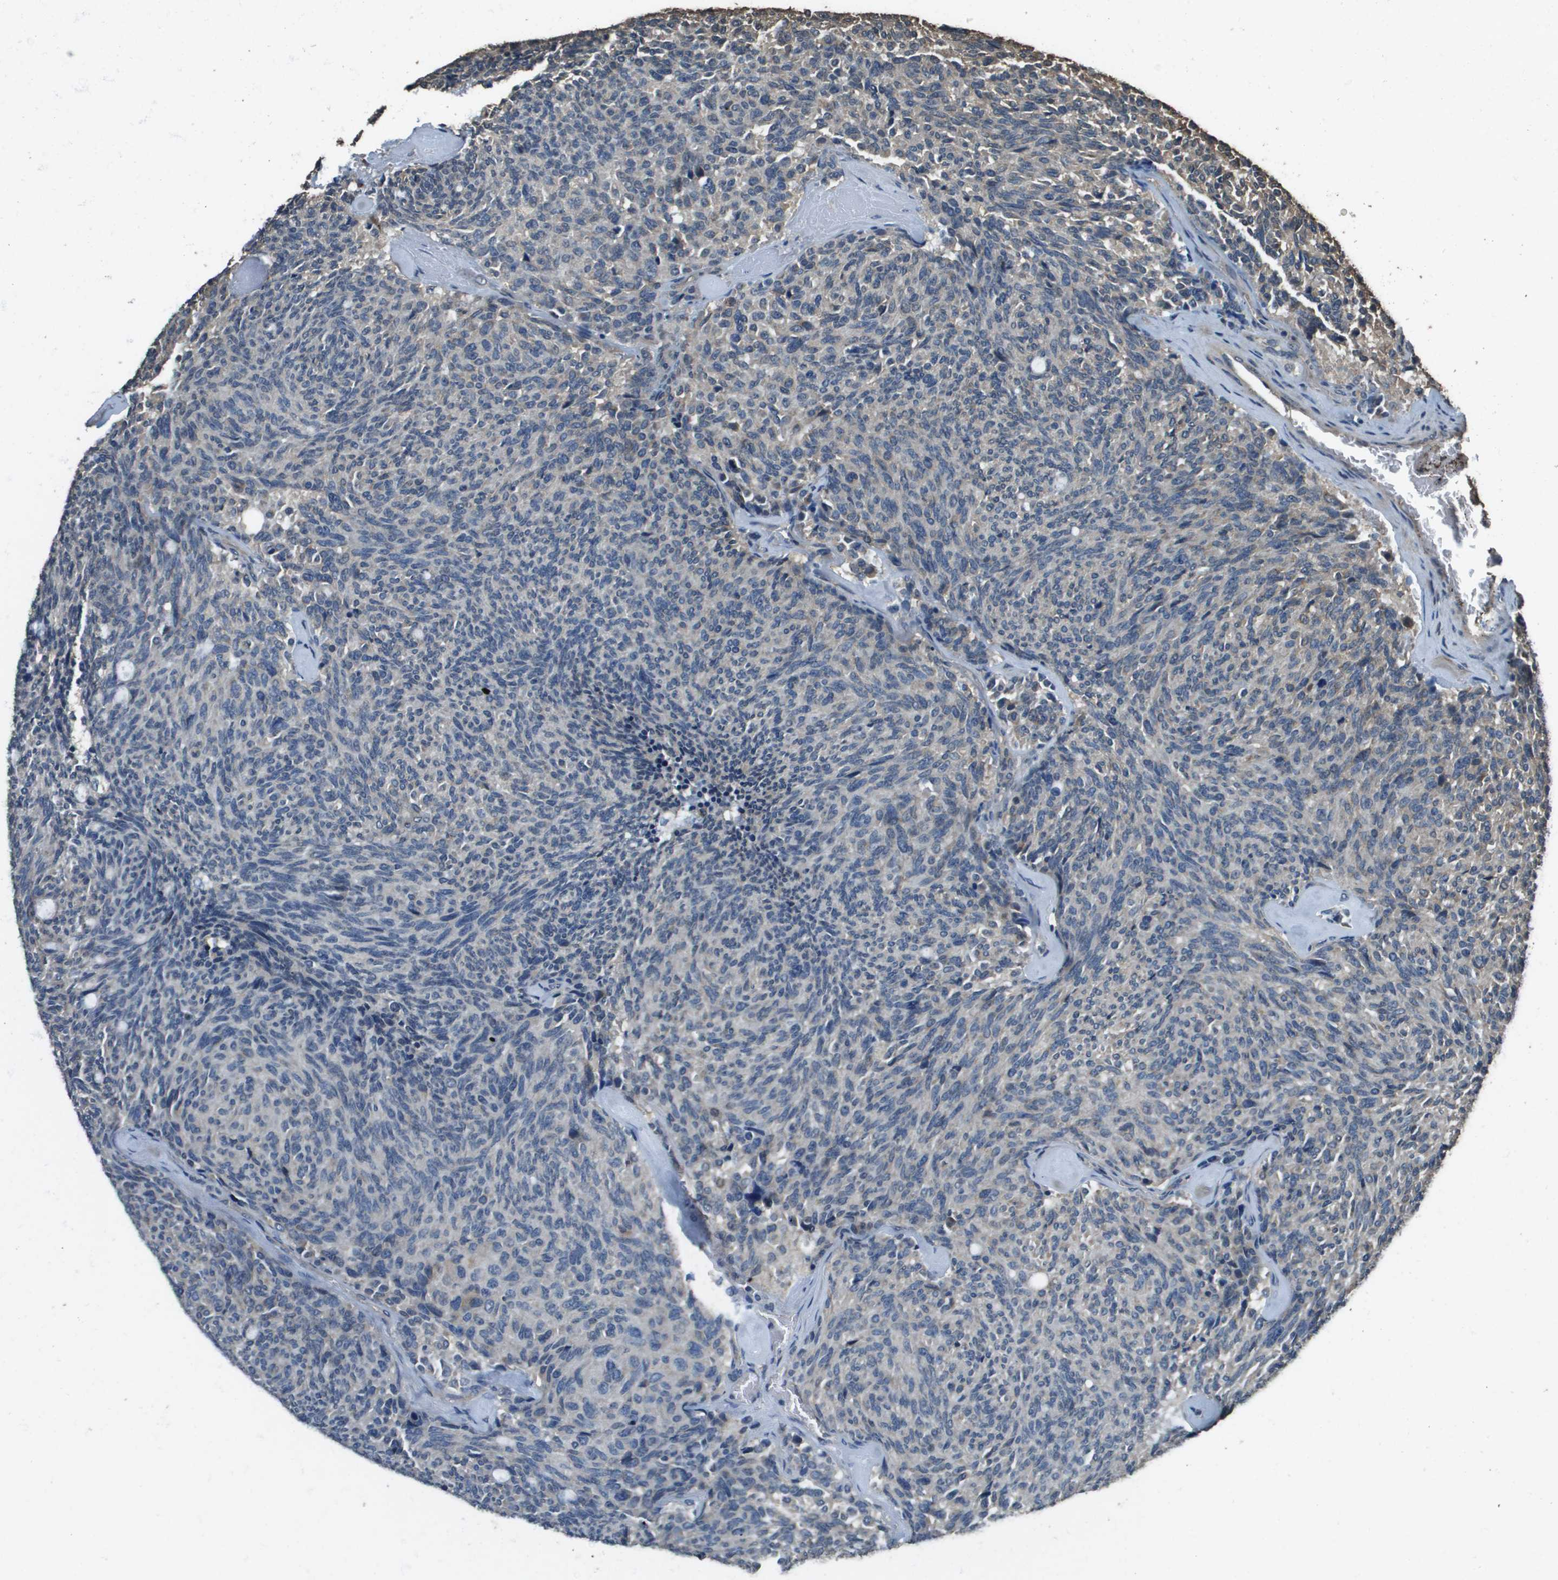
{"staining": {"intensity": "negative", "quantity": "none", "location": "none"}, "tissue": "carcinoid", "cell_type": "Tumor cells", "image_type": "cancer", "snomed": [{"axis": "morphology", "description": "Carcinoid, malignant, NOS"}, {"axis": "topography", "description": "Pancreas"}], "caption": "Tumor cells show no significant expression in carcinoid. Nuclei are stained in blue.", "gene": "RAB6B", "patient": {"sex": "female", "age": 54}}